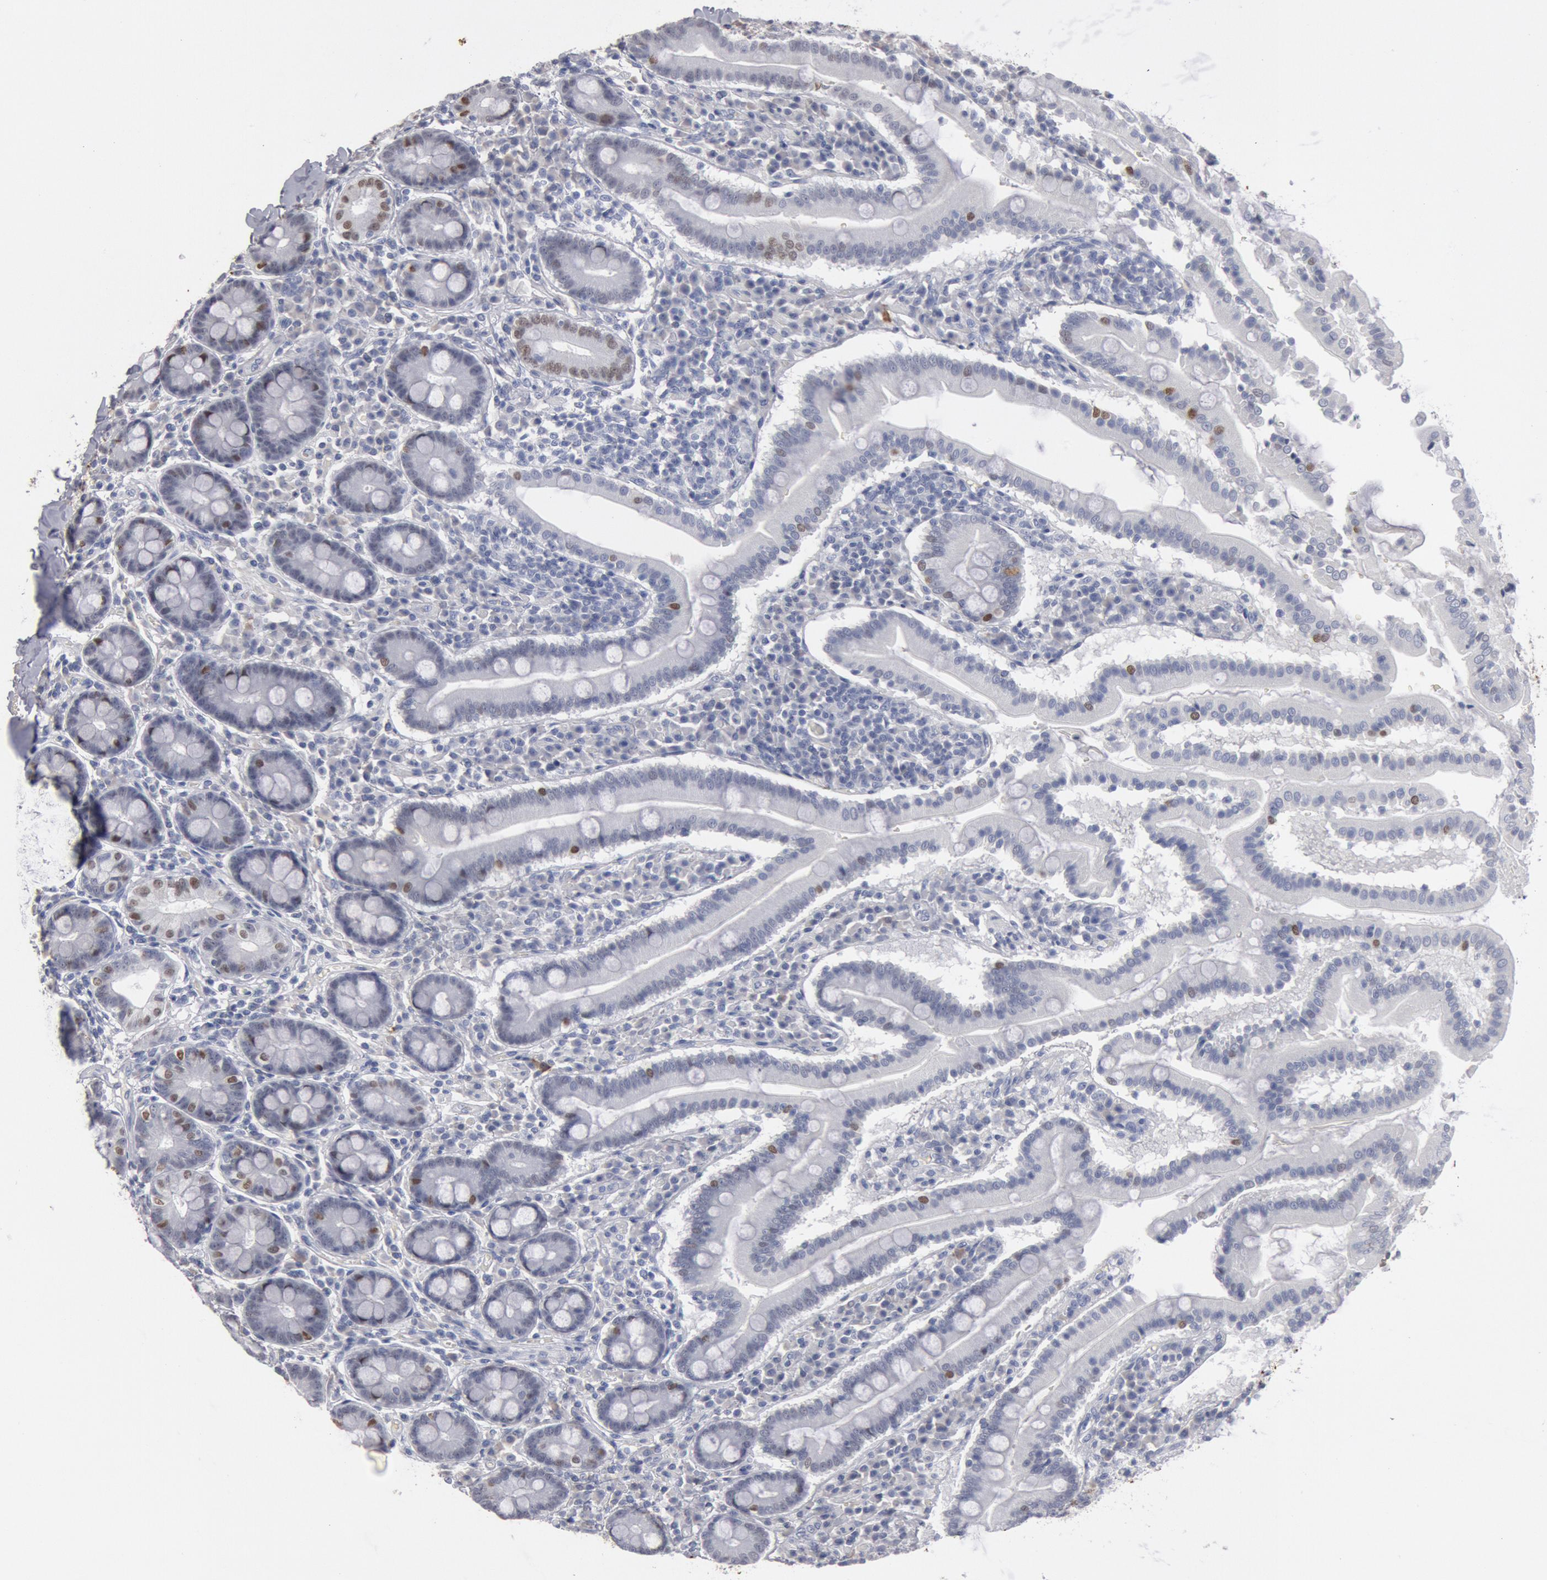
{"staining": {"intensity": "moderate", "quantity": "<25%", "location": "nuclear"}, "tissue": "duodenum", "cell_type": "Glandular cells", "image_type": "normal", "snomed": [{"axis": "morphology", "description": "Normal tissue, NOS"}, {"axis": "topography", "description": "Duodenum"}], "caption": "IHC of benign human duodenum exhibits low levels of moderate nuclear positivity in about <25% of glandular cells. (DAB = brown stain, brightfield microscopy at high magnification).", "gene": "FOXA2", "patient": {"sex": "male", "age": 50}}